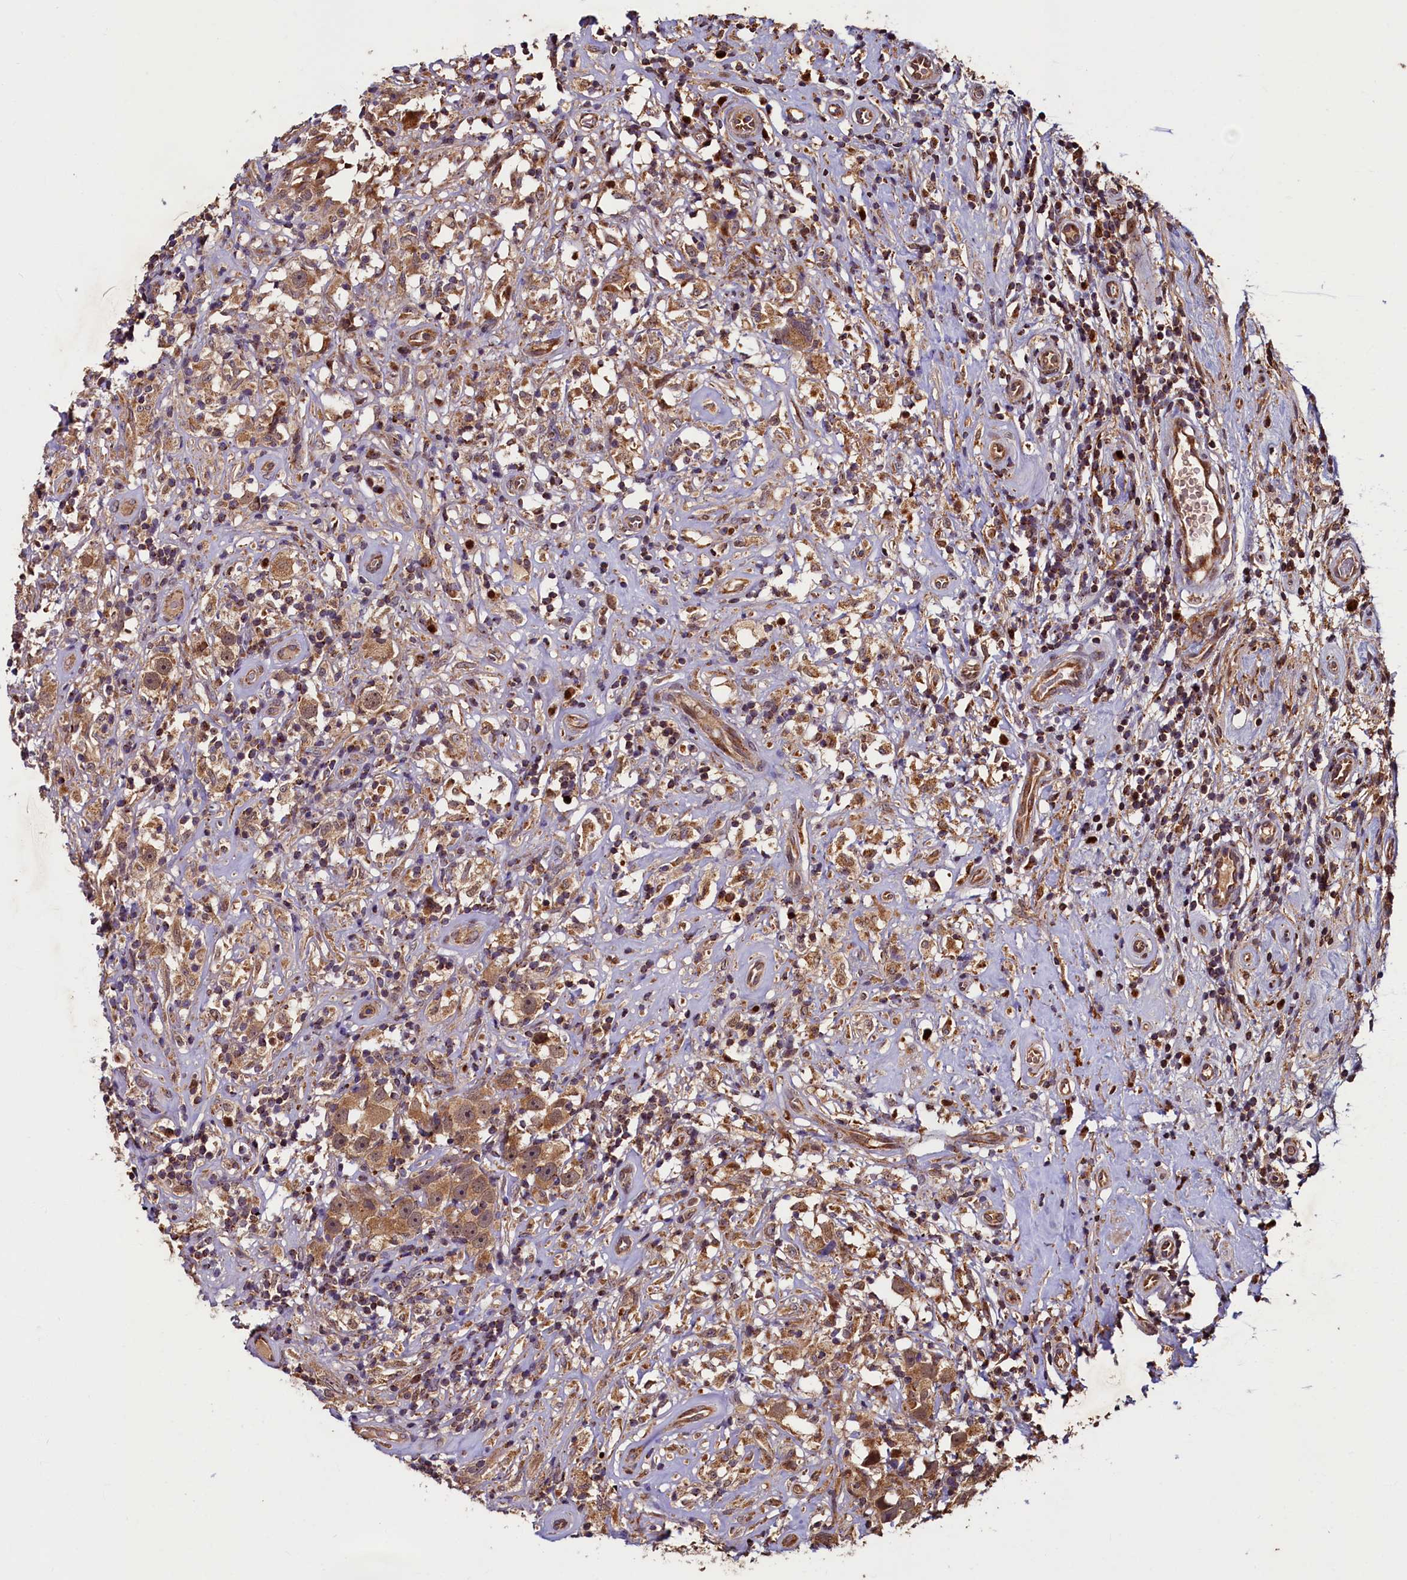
{"staining": {"intensity": "moderate", "quantity": ">75%", "location": "cytoplasmic/membranous"}, "tissue": "testis cancer", "cell_type": "Tumor cells", "image_type": "cancer", "snomed": [{"axis": "morphology", "description": "Seminoma, NOS"}, {"axis": "topography", "description": "Testis"}], "caption": "A high-resolution micrograph shows IHC staining of seminoma (testis), which reveals moderate cytoplasmic/membranous staining in approximately >75% of tumor cells.", "gene": "NCKAP5L", "patient": {"sex": "male", "age": 49}}